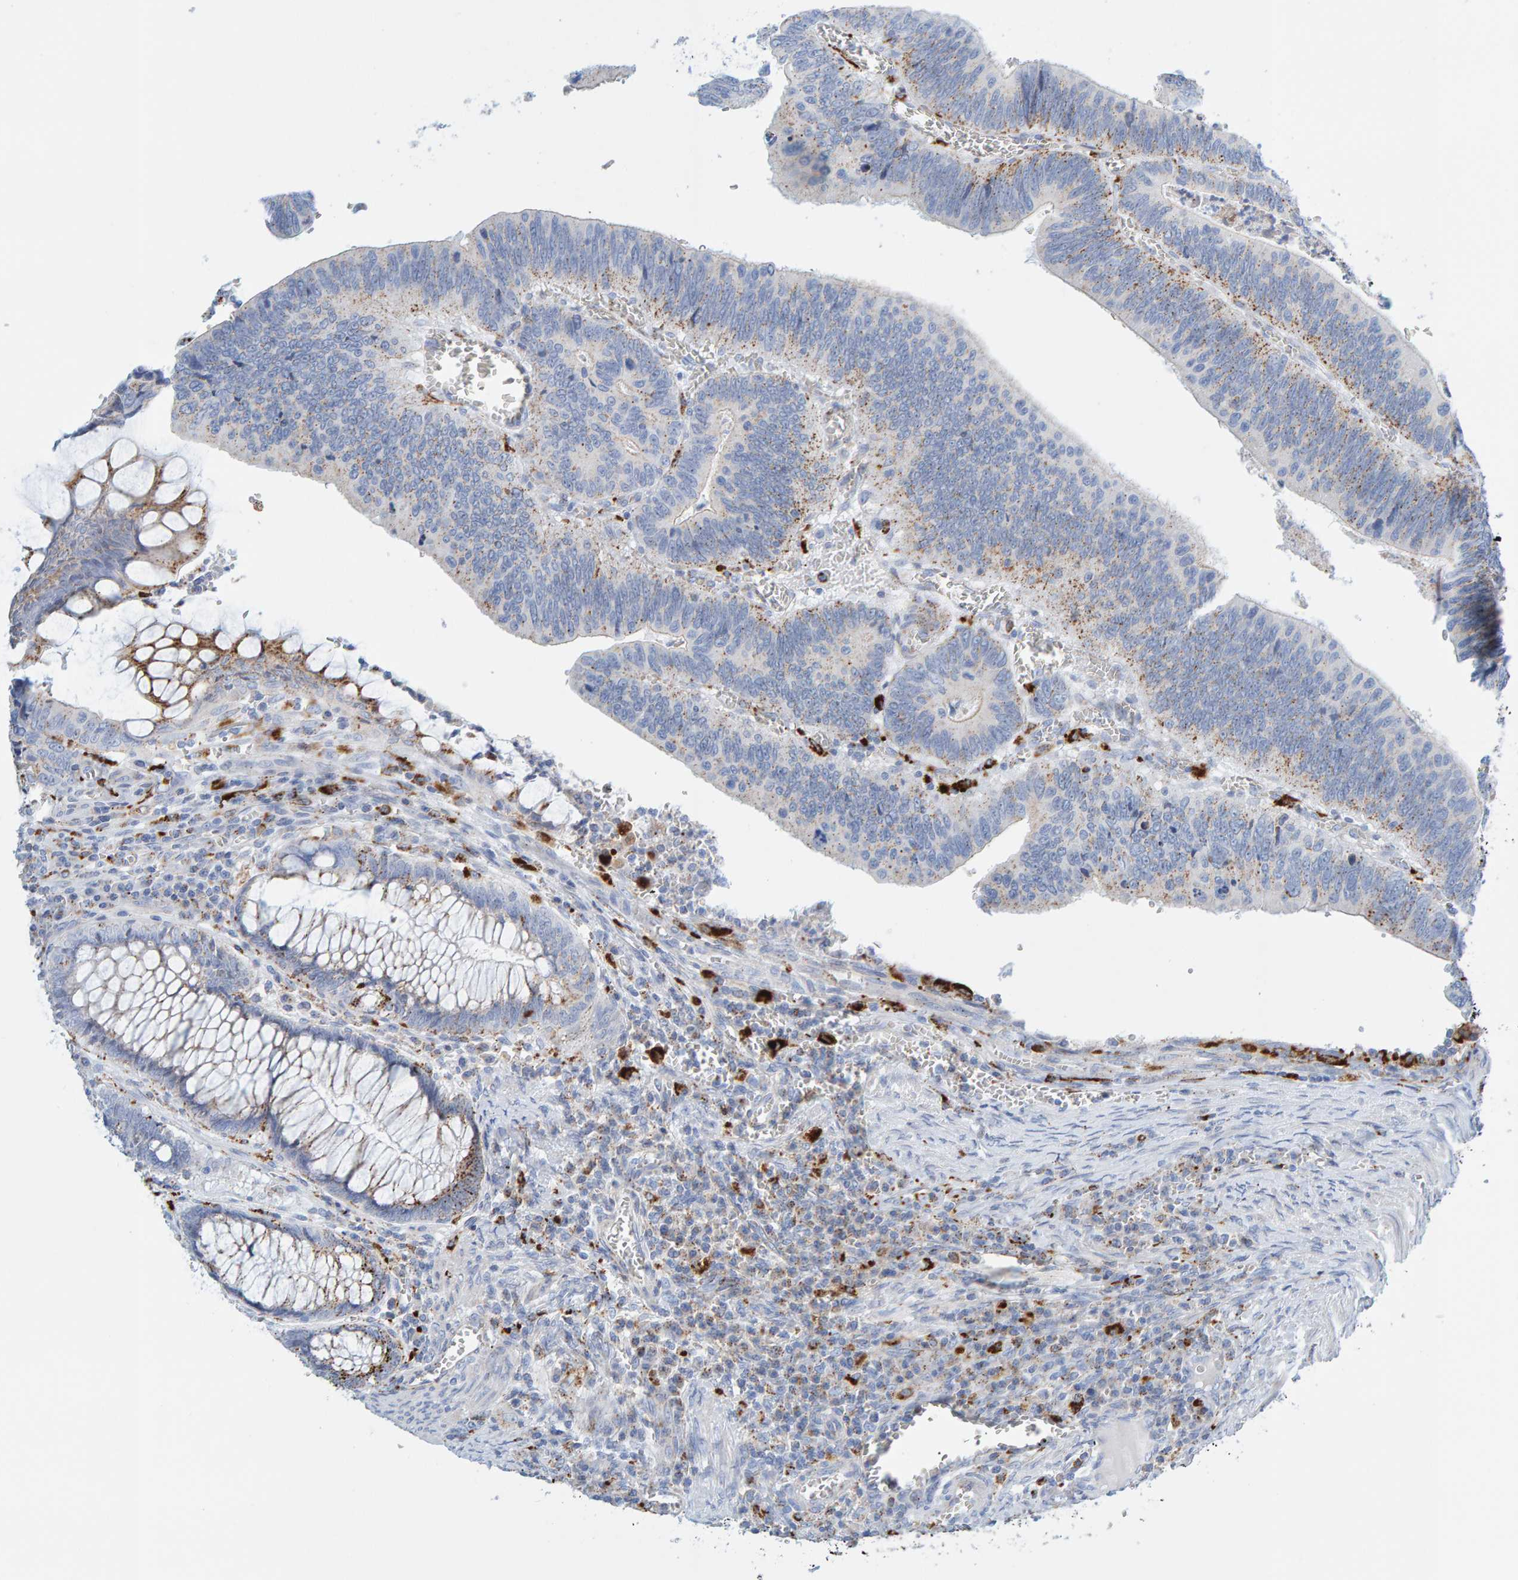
{"staining": {"intensity": "moderate", "quantity": "<25%", "location": "cytoplasmic/membranous"}, "tissue": "colorectal cancer", "cell_type": "Tumor cells", "image_type": "cancer", "snomed": [{"axis": "morphology", "description": "Inflammation, NOS"}, {"axis": "morphology", "description": "Adenocarcinoma, NOS"}, {"axis": "topography", "description": "Colon"}], "caption": "IHC image of neoplastic tissue: human adenocarcinoma (colorectal) stained using IHC exhibits low levels of moderate protein expression localized specifically in the cytoplasmic/membranous of tumor cells, appearing as a cytoplasmic/membranous brown color.", "gene": "BIN3", "patient": {"sex": "male", "age": 72}}